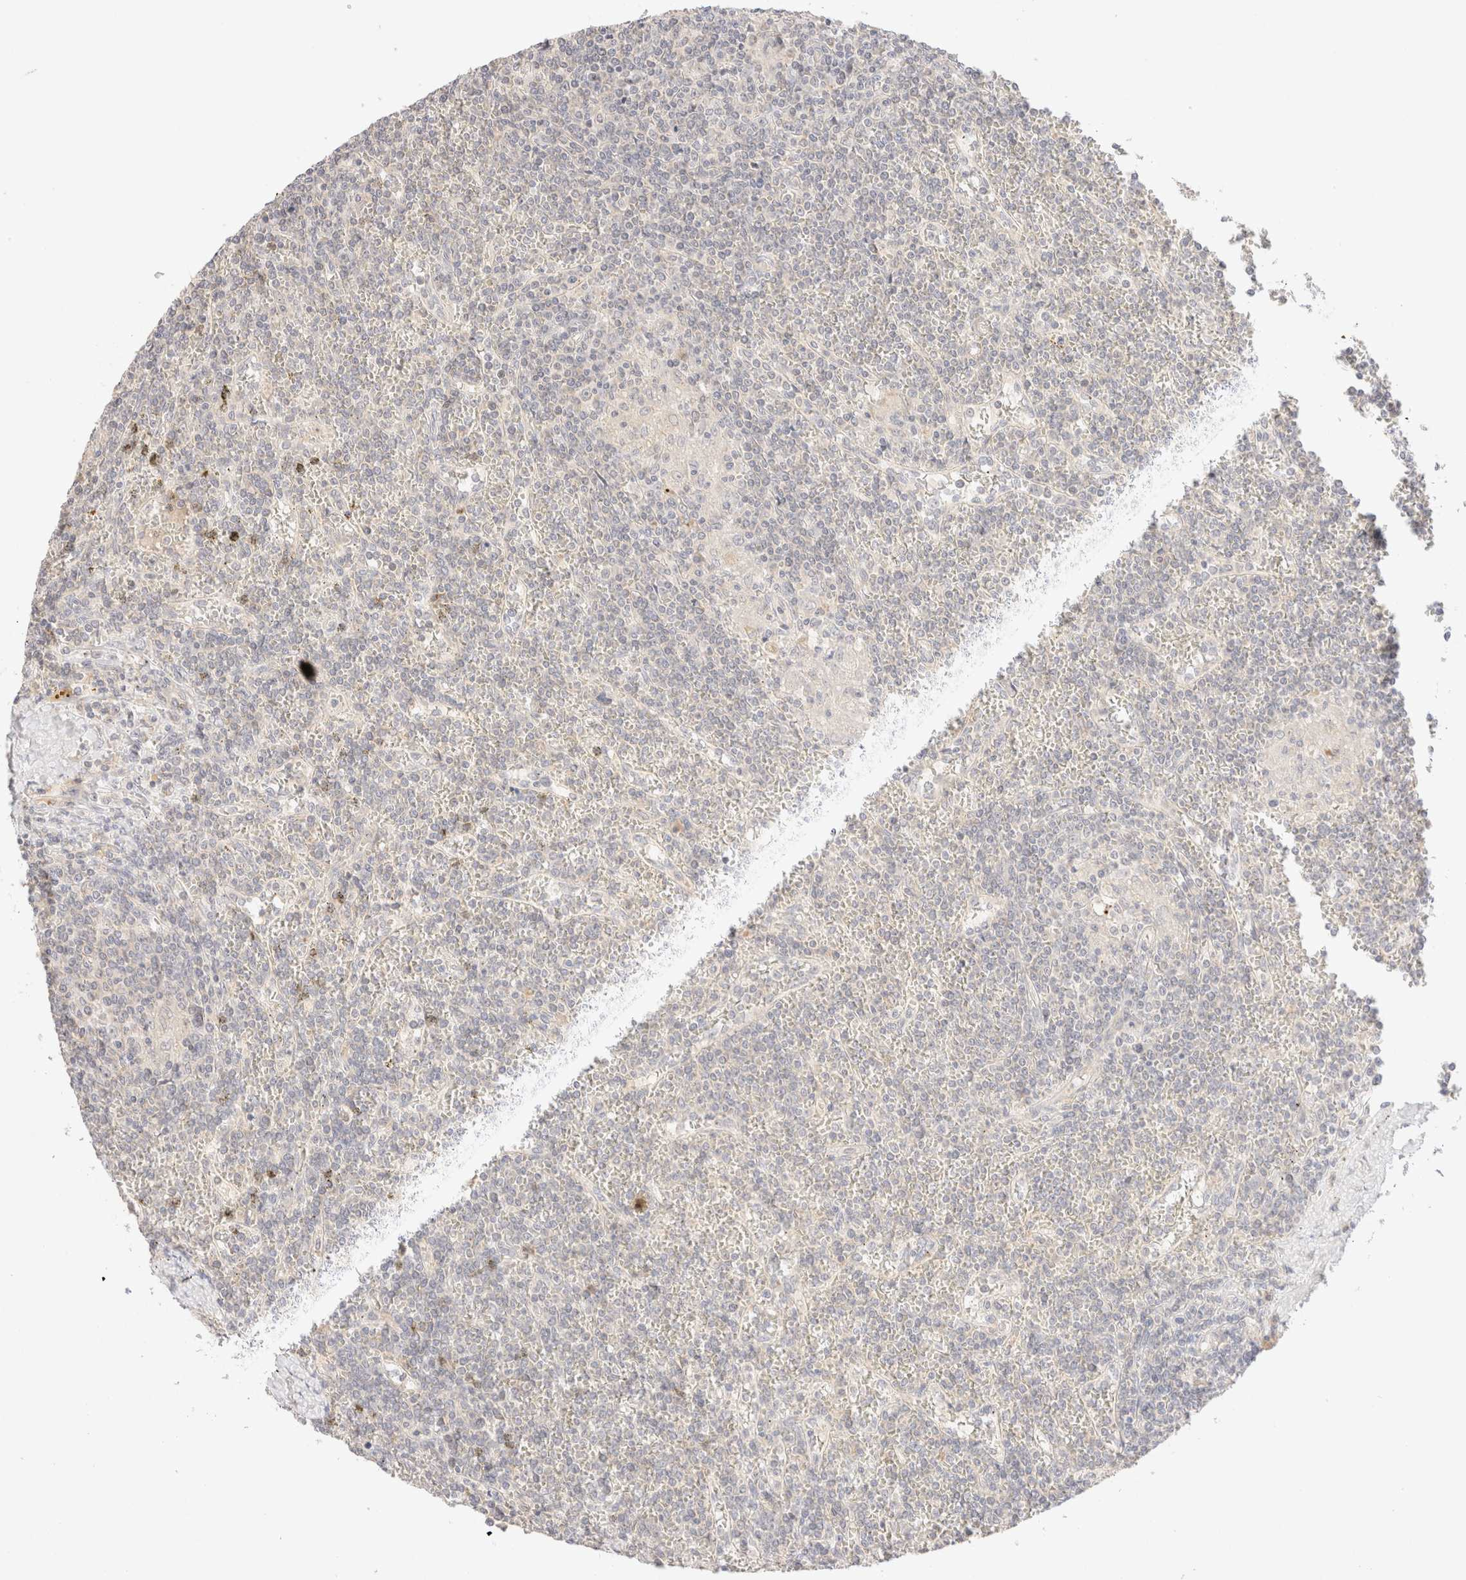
{"staining": {"intensity": "negative", "quantity": "none", "location": "none"}, "tissue": "lymphoma", "cell_type": "Tumor cells", "image_type": "cancer", "snomed": [{"axis": "morphology", "description": "Malignant lymphoma, non-Hodgkin's type, Low grade"}, {"axis": "topography", "description": "Spleen"}], "caption": "There is no significant positivity in tumor cells of lymphoma.", "gene": "SNTB1", "patient": {"sex": "female", "age": 19}}